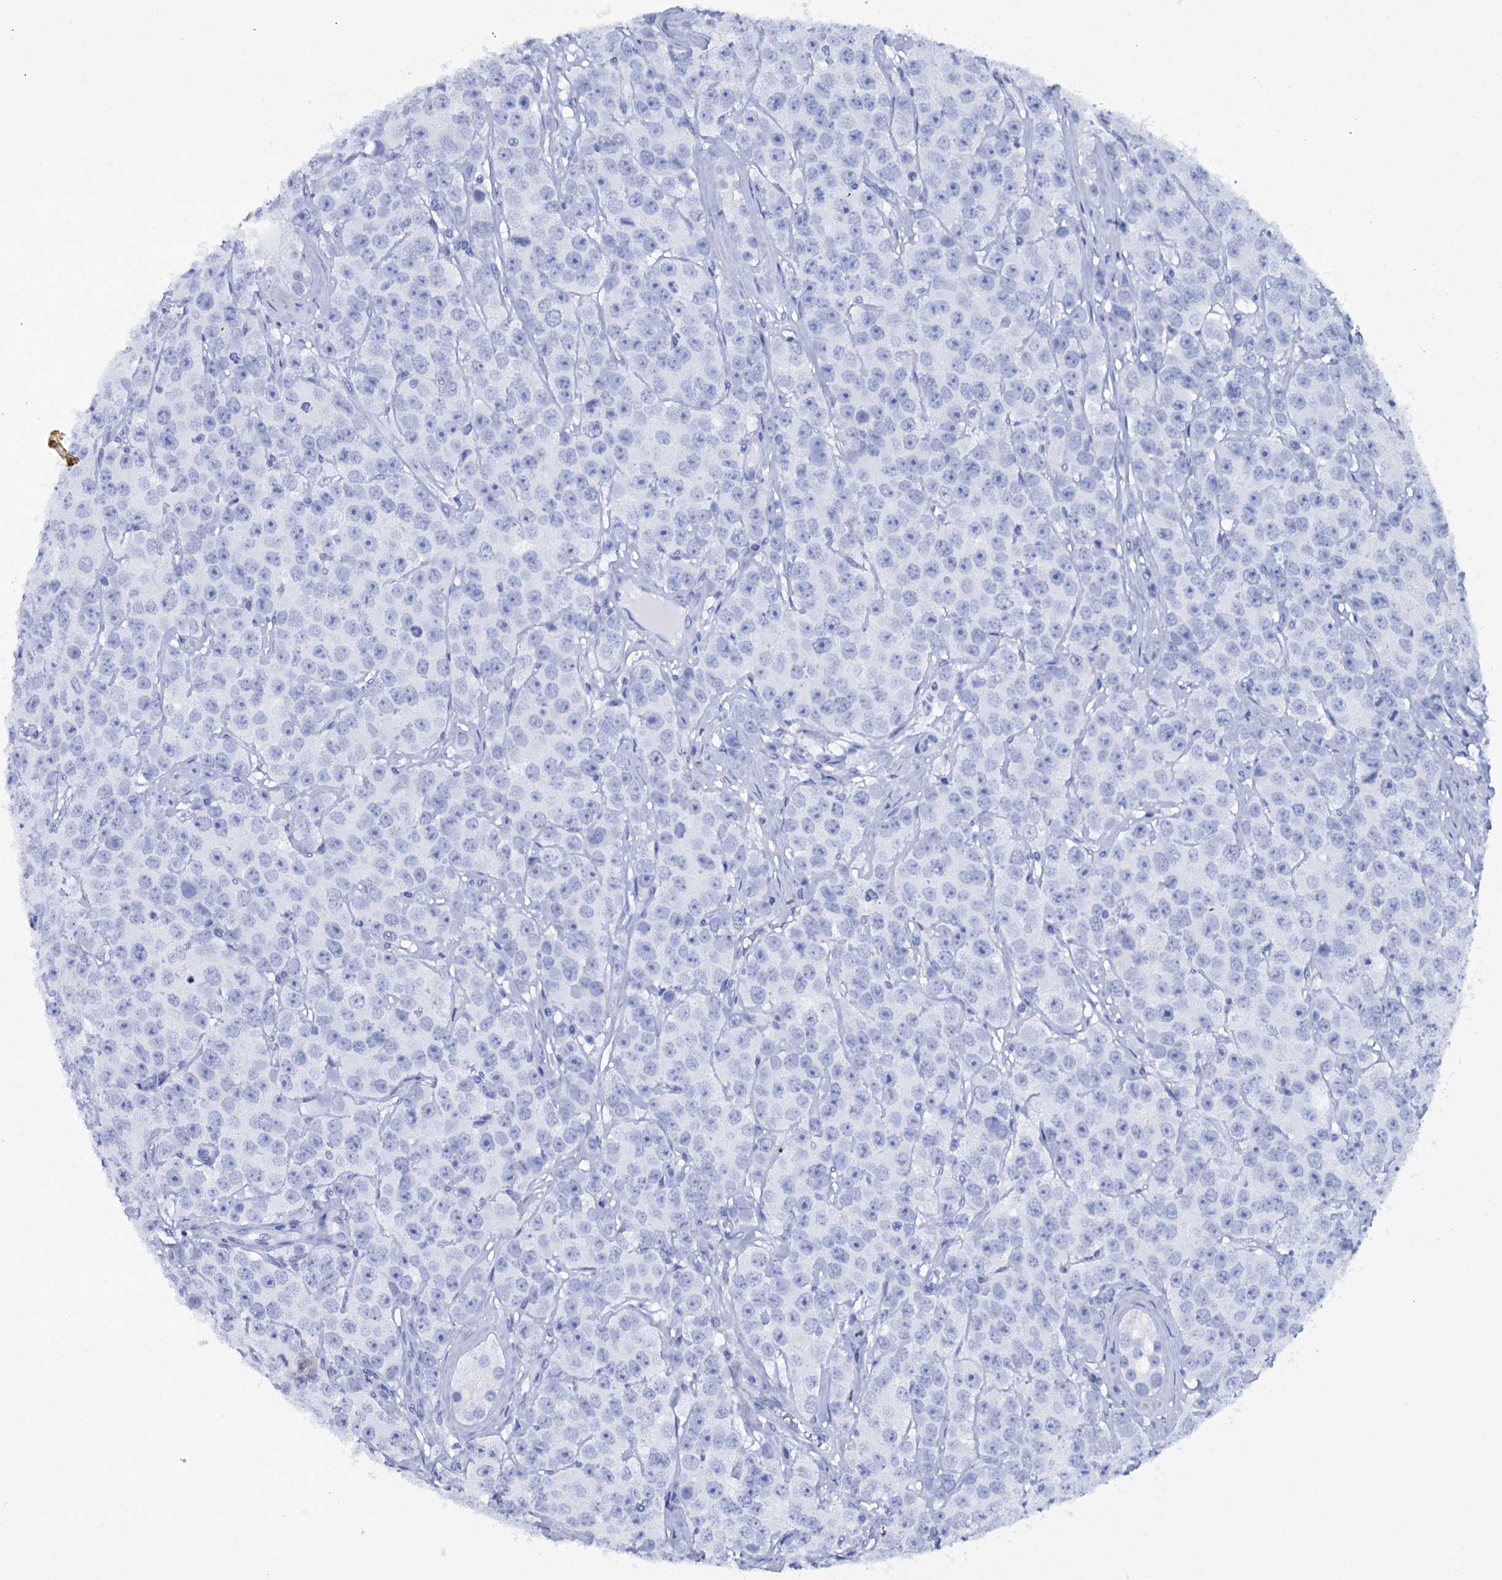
{"staining": {"intensity": "negative", "quantity": "none", "location": "none"}, "tissue": "testis cancer", "cell_type": "Tumor cells", "image_type": "cancer", "snomed": [{"axis": "morphology", "description": "Seminoma, NOS"}, {"axis": "topography", "description": "Testis"}], "caption": "Immunohistochemistry of seminoma (testis) reveals no staining in tumor cells.", "gene": "ITPRID2", "patient": {"sex": "male", "age": 28}}